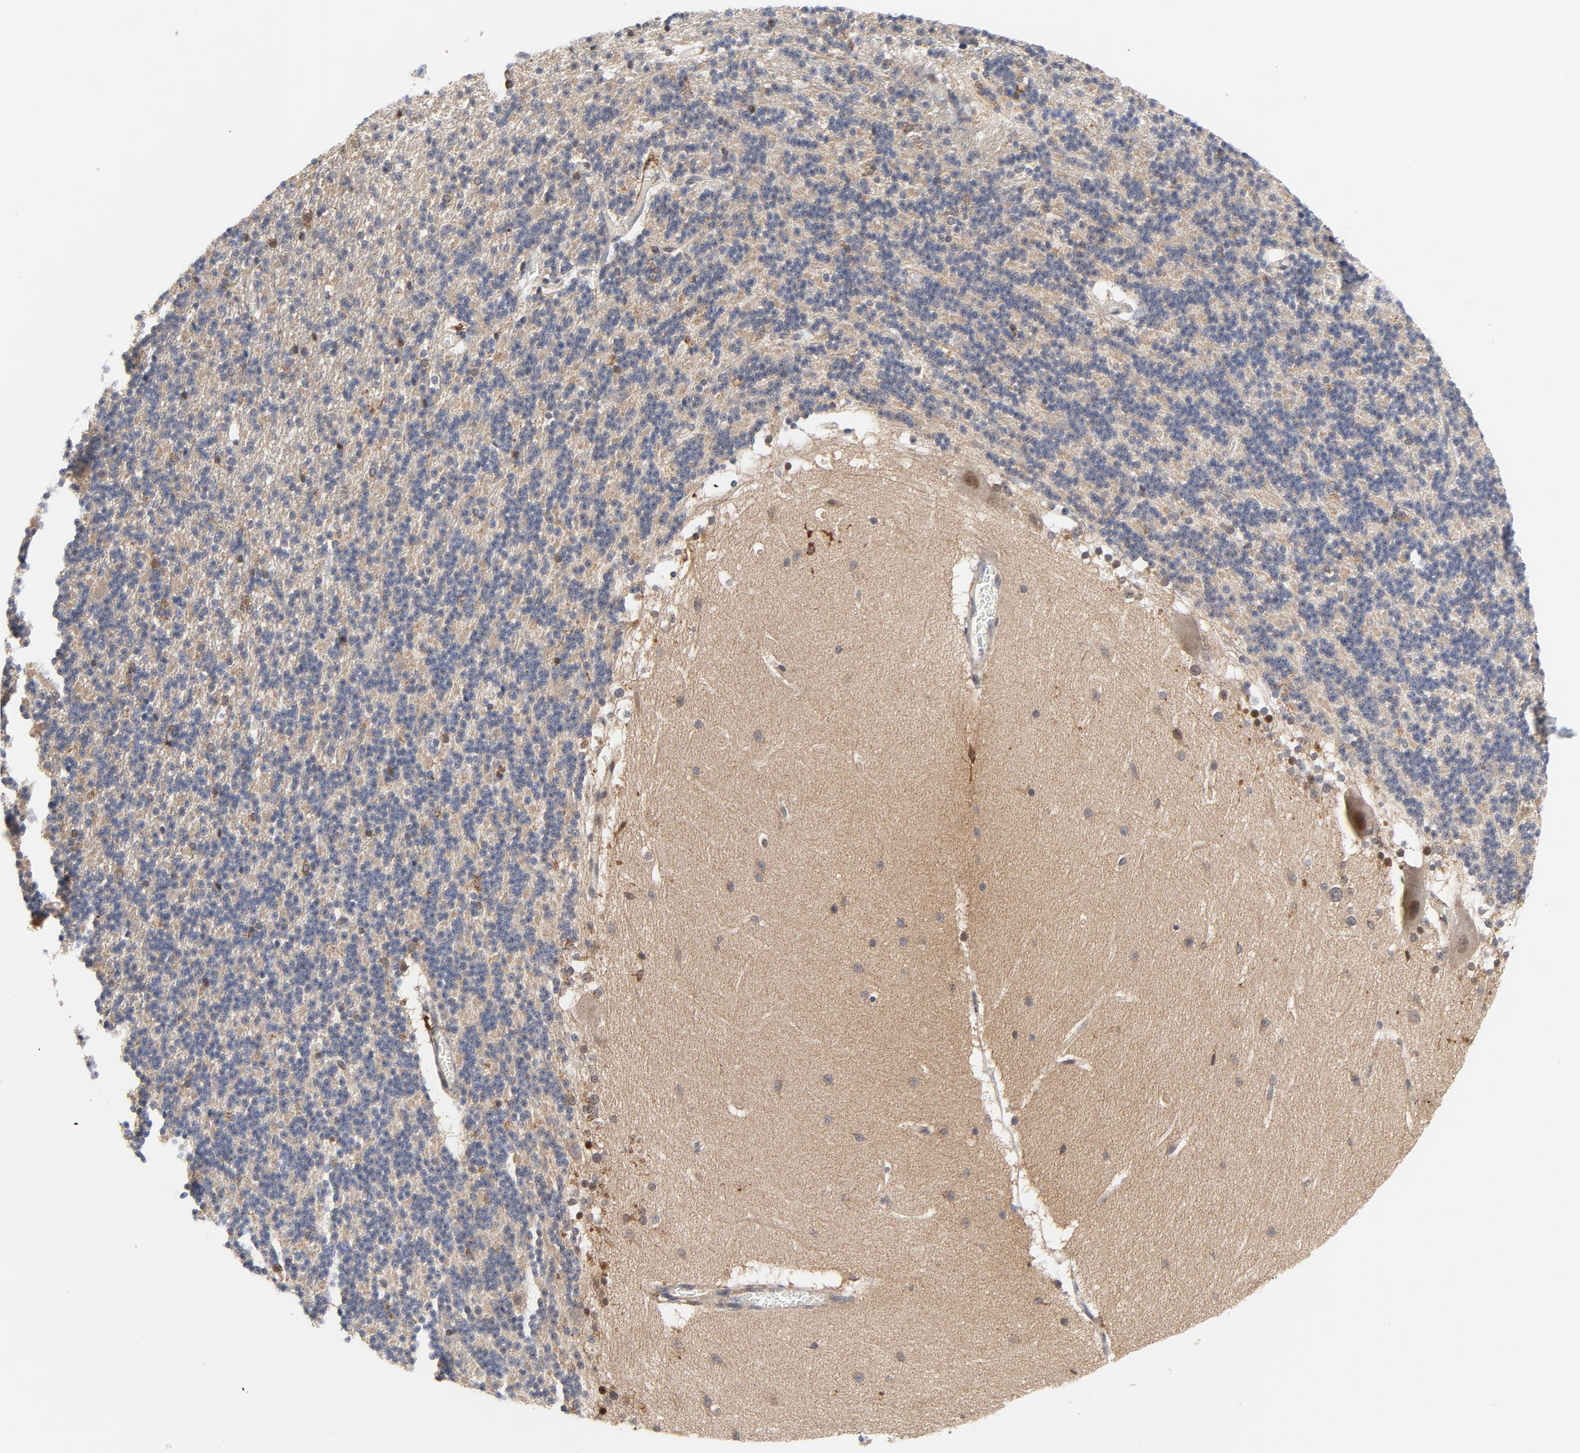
{"staining": {"intensity": "moderate", "quantity": "<25%", "location": "cytoplasmic/membranous"}, "tissue": "cerebellum", "cell_type": "Cells in granular layer", "image_type": "normal", "snomed": [{"axis": "morphology", "description": "Normal tissue, NOS"}, {"axis": "topography", "description": "Cerebellum"}], "caption": "Unremarkable cerebellum displays moderate cytoplasmic/membranous staining in approximately <25% of cells in granular layer (DAB (3,3'-diaminobenzidine) IHC, brown staining for protein, blue staining for nuclei)..", "gene": "RAPGEF4", "patient": {"sex": "female", "age": 19}}